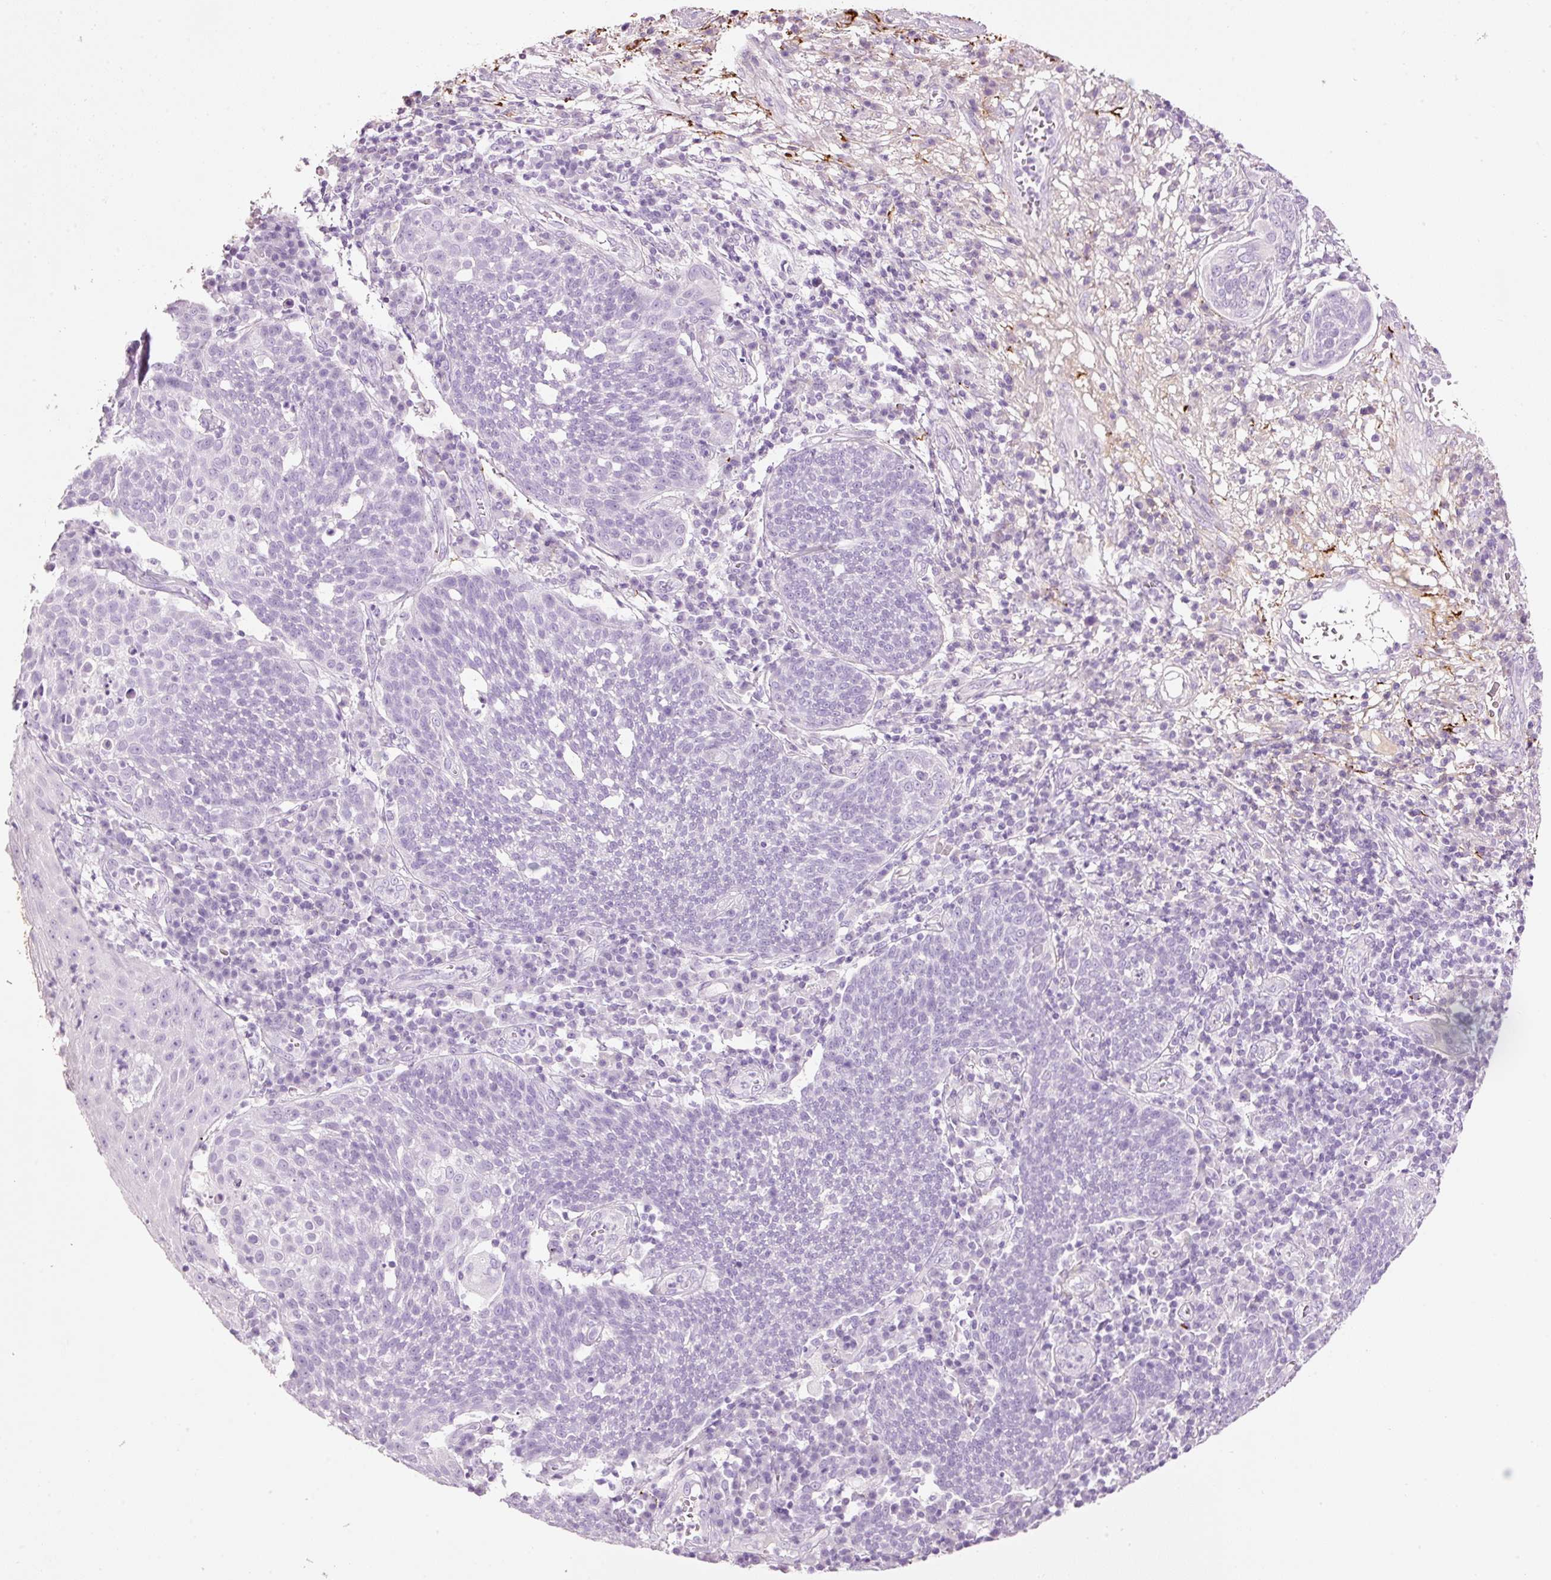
{"staining": {"intensity": "negative", "quantity": "none", "location": "none"}, "tissue": "cervical cancer", "cell_type": "Tumor cells", "image_type": "cancer", "snomed": [{"axis": "morphology", "description": "Squamous cell carcinoma, NOS"}, {"axis": "topography", "description": "Cervix"}], "caption": "Squamous cell carcinoma (cervical) stained for a protein using immunohistochemistry shows no staining tumor cells.", "gene": "MFAP4", "patient": {"sex": "female", "age": 34}}